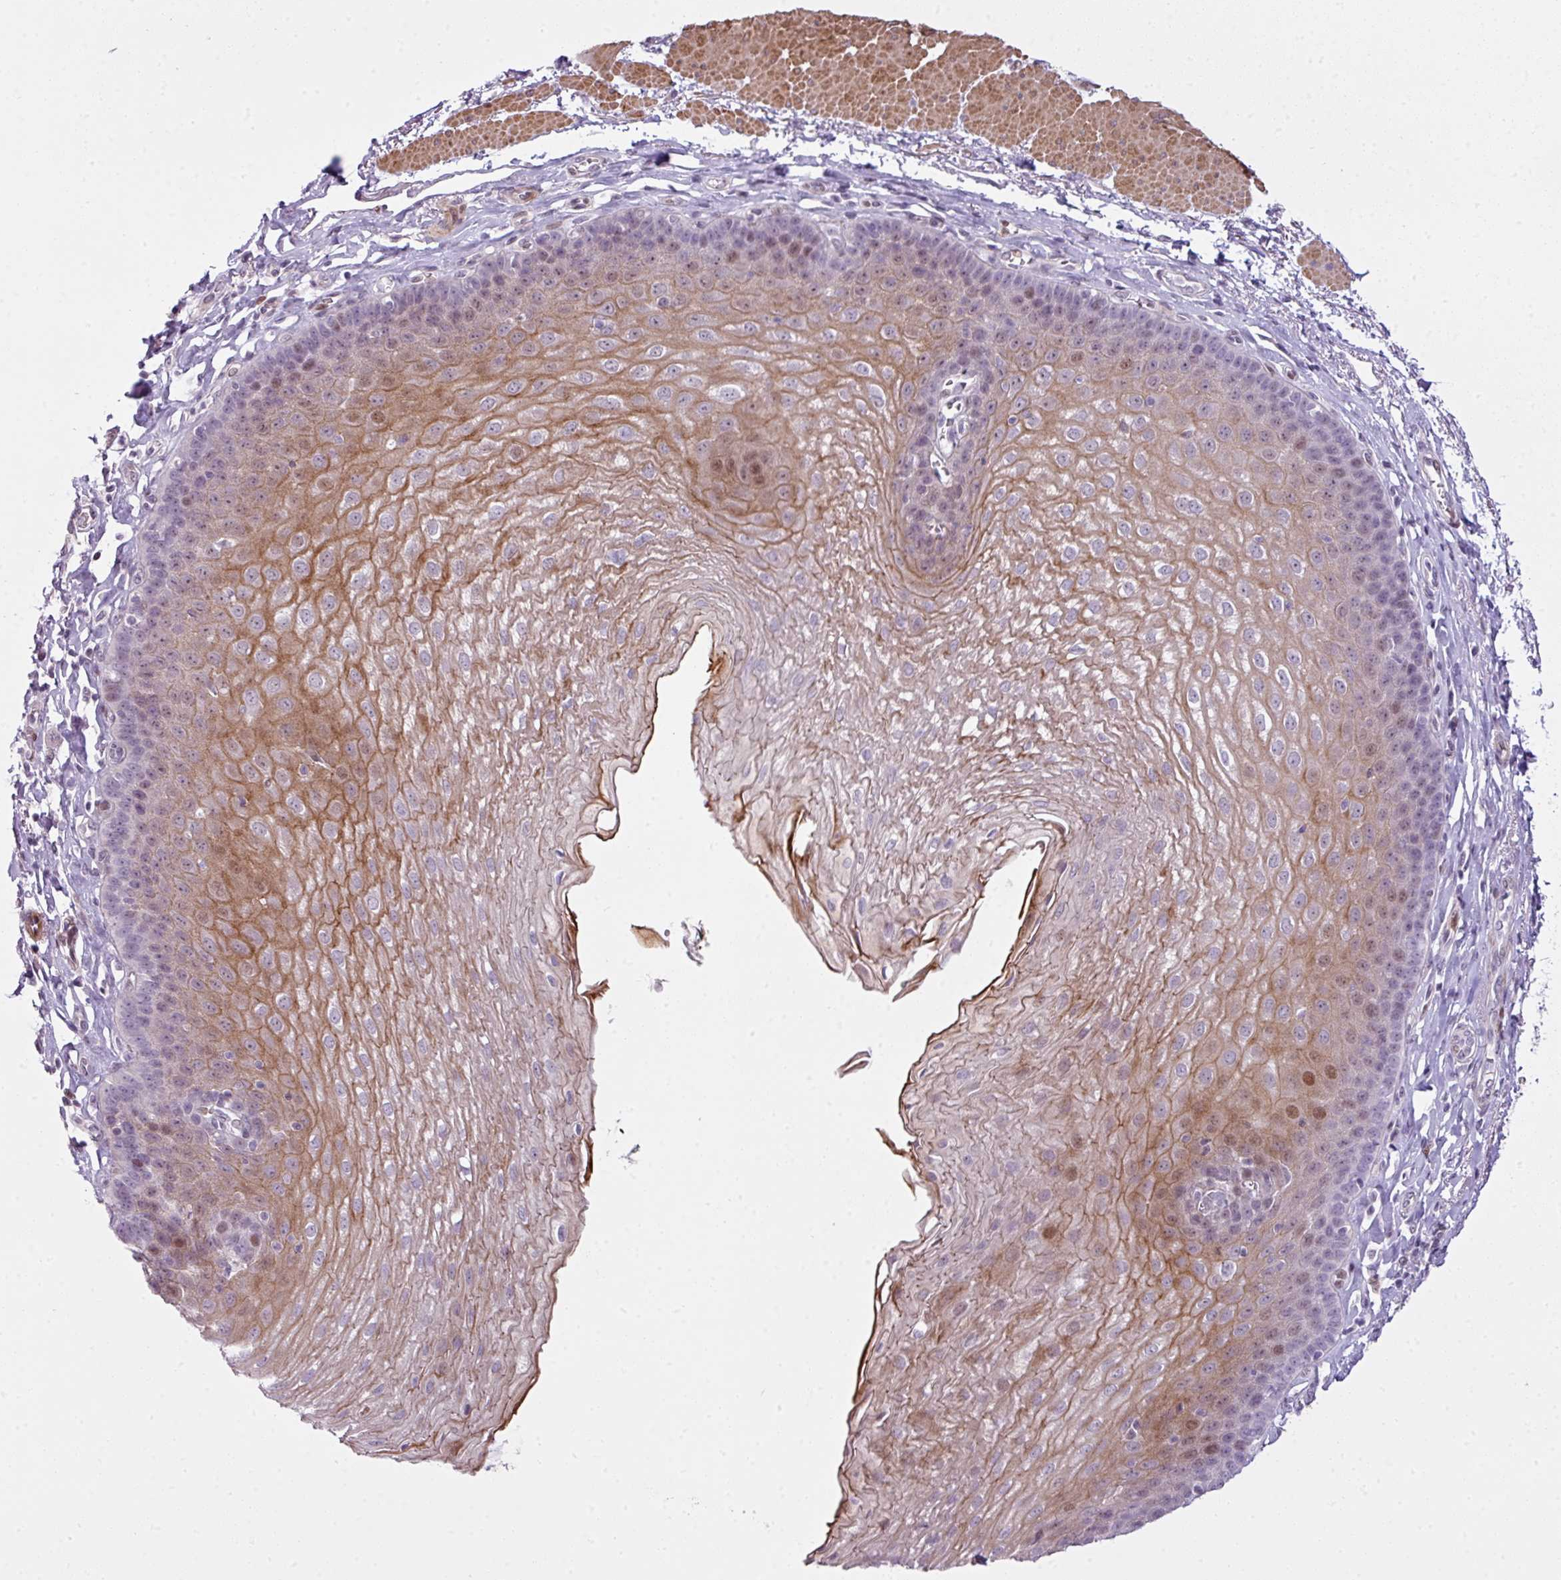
{"staining": {"intensity": "moderate", "quantity": "25%-75%", "location": "cytoplasmic/membranous,nuclear"}, "tissue": "esophagus", "cell_type": "Squamous epithelial cells", "image_type": "normal", "snomed": [{"axis": "morphology", "description": "Normal tissue, NOS"}, {"axis": "topography", "description": "Esophagus"}], "caption": "A brown stain labels moderate cytoplasmic/membranous,nuclear staining of a protein in squamous epithelial cells of normal esophagus.", "gene": "ZNF688", "patient": {"sex": "female", "age": 81}}